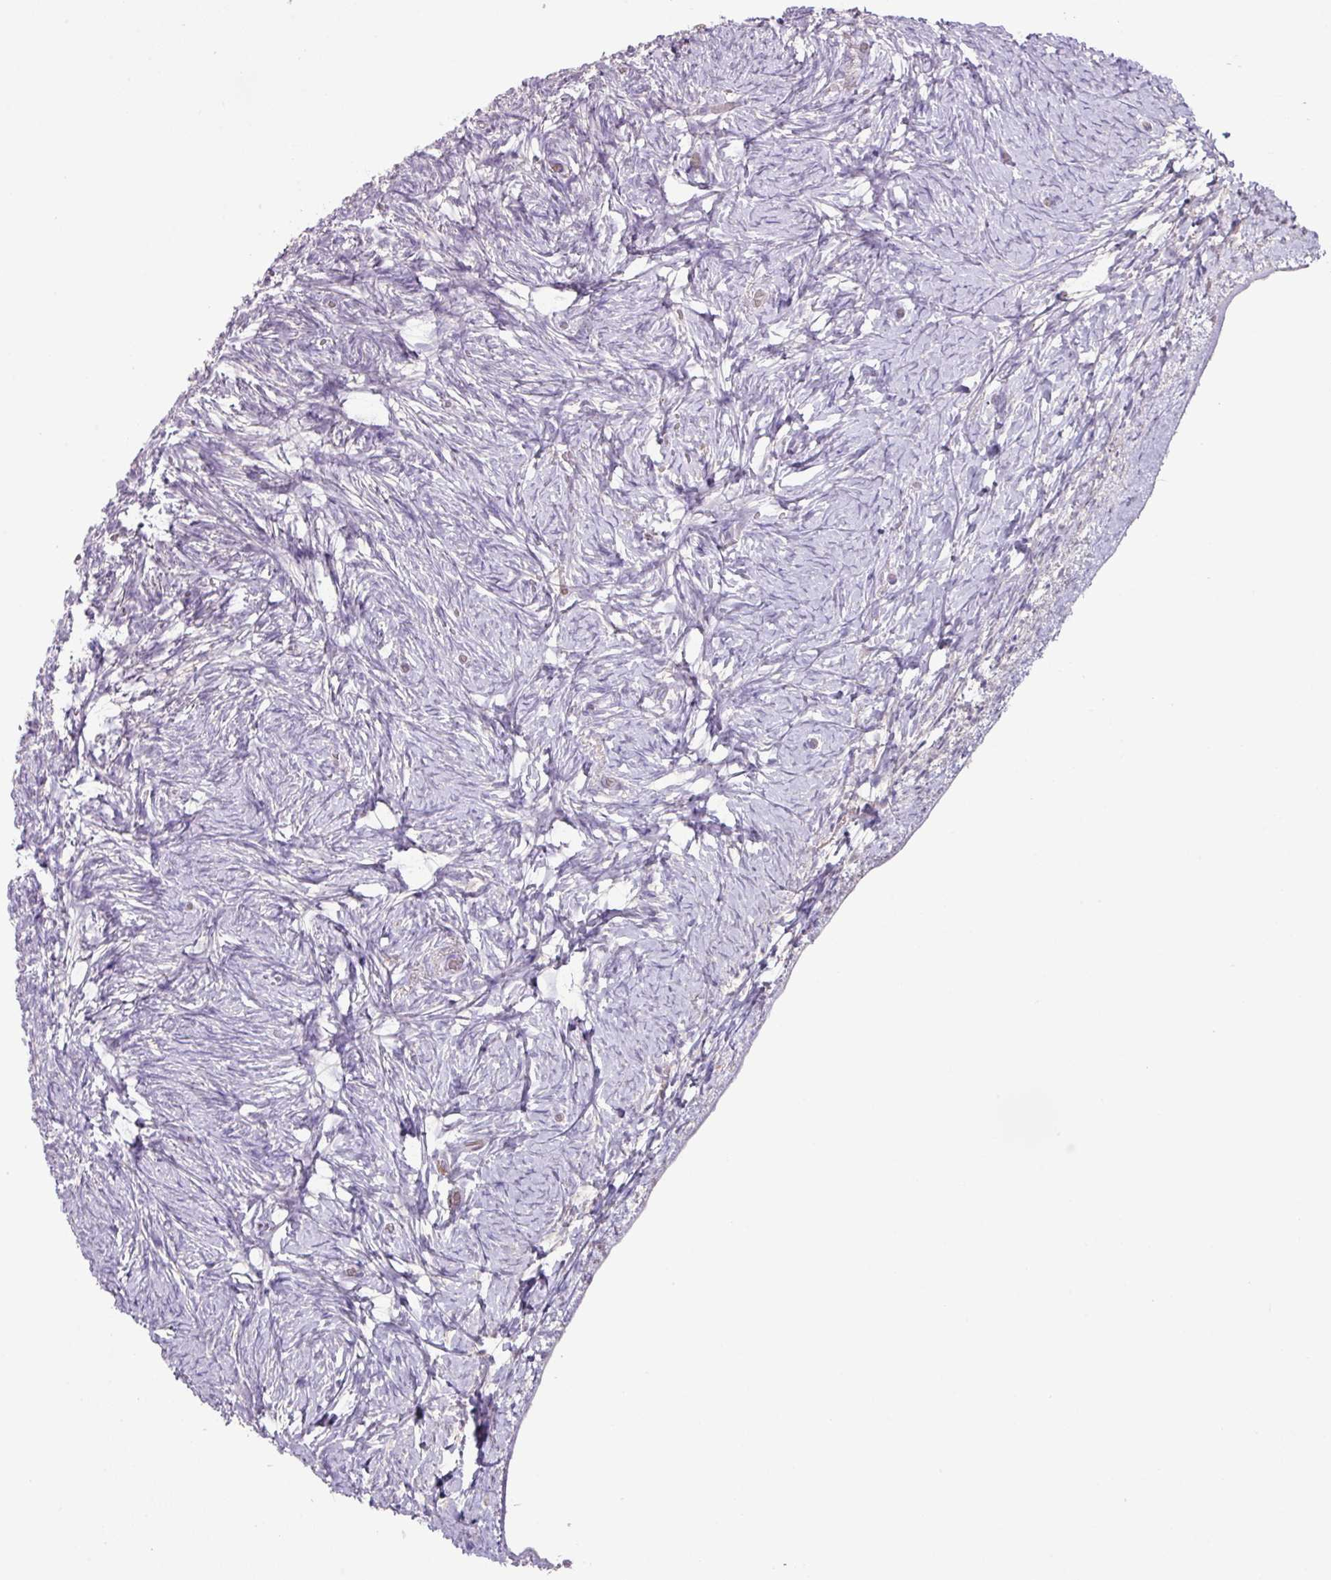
{"staining": {"intensity": "weak", "quantity": "<25%", "location": "cytoplasmic/membranous"}, "tissue": "ovary", "cell_type": "Follicle cells", "image_type": "normal", "snomed": [{"axis": "morphology", "description": "Normal tissue, NOS"}, {"axis": "topography", "description": "Ovary"}], "caption": "Immunohistochemistry of unremarkable ovary demonstrates no staining in follicle cells.", "gene": "PLEKHH3", "patient": {"sex": "female", "age": 39}}